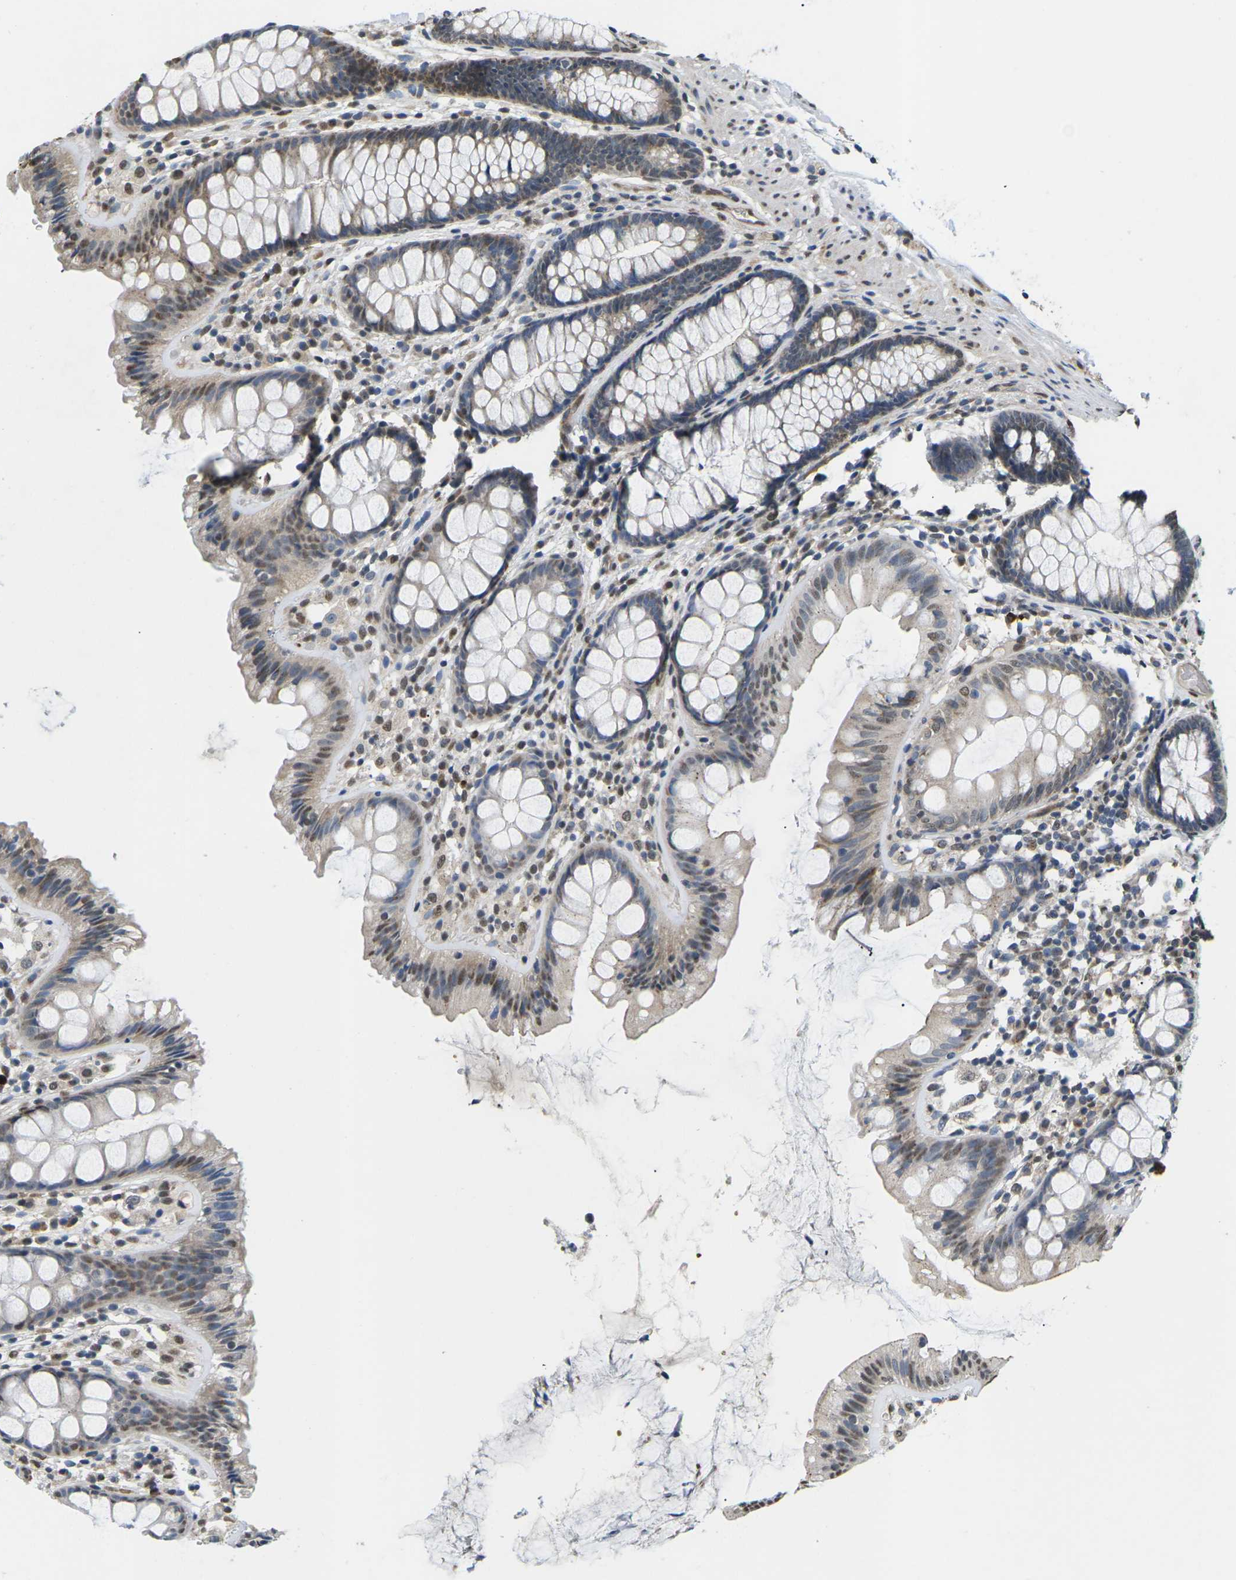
{"staining": {"intensity": "moderate", "quantity": ">75%", "location": "cytoplasmic/membranous"}, "tissue": "colon", "cell_type": "Endothelial cells", "image_type": "normal", "snomed": [{"axis": "morphology", "description": "Normal tissue, NOS"}, {"axis": "topography", "description": "Colon"}], "caption": "Colon stained for a protein demonstrates moderate cytoplasmic/membranous positivity in endothelial cells. The protein is stained brown, and the nuclei are stained in blue (DAB IHC with brightfield microscopy, high magnification).", "gene": "ERBB4", "patient": {"sex": "female", "age": 56}}